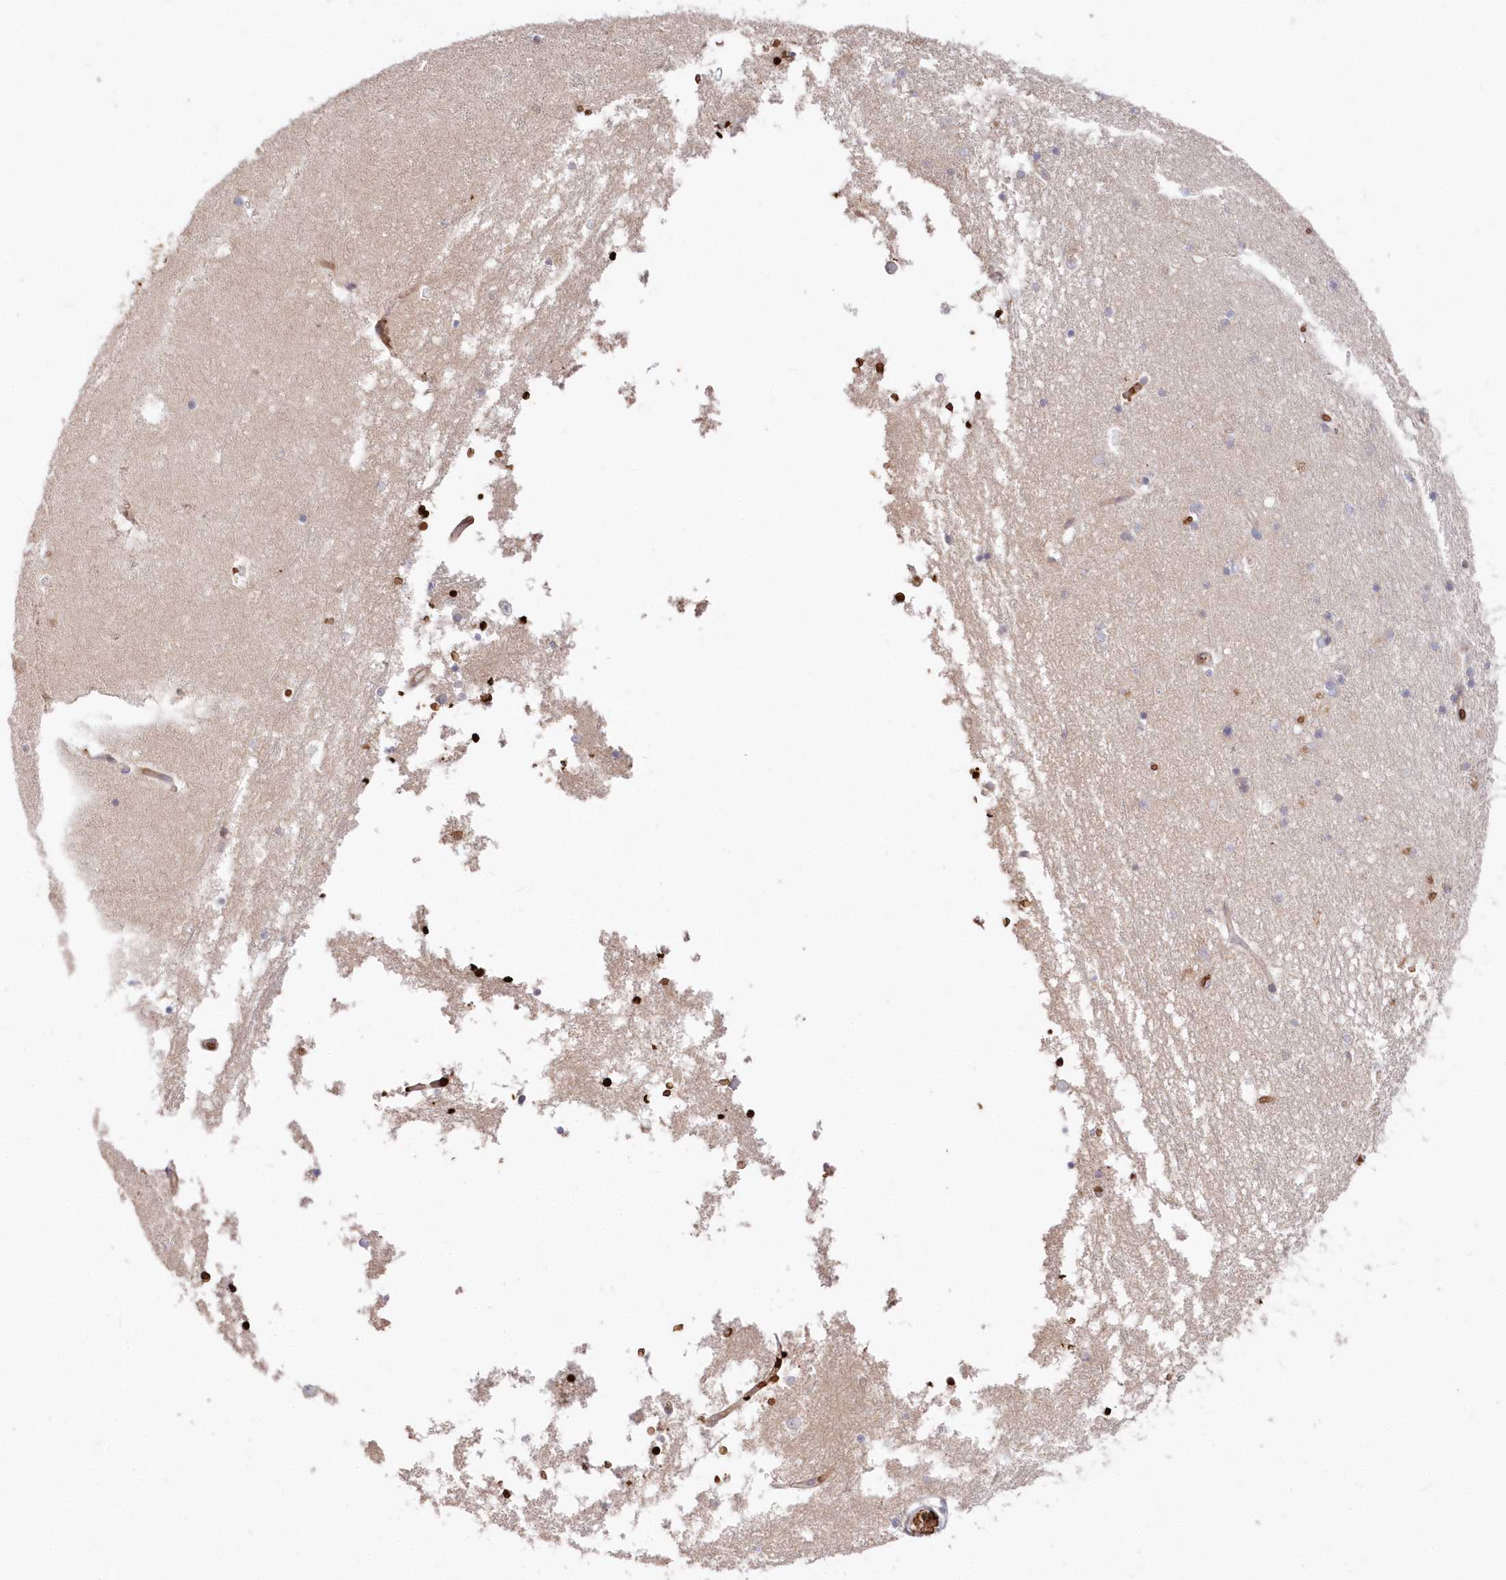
{"staining": {"intensity": "negative", "quantity": "none", "location": "none"}, "tissue": "hippocampus", "cell_type": "Glial cells", "image_type": "normal", "snomed": [{"axis": "morphology", "description": "Normal tissue, NOS"}, {"axis": "topography", "description": "Hippocampus"}], "caption": "Immunohistochemistry (IHC) histopathology image of benign hippocampus: human hippocampus stained with DAB demonstrates no significant protein positivity in glial cells. The staining was performed using DAB (3,3'-diaminobenzidine) to visualize the protein expression in brown, while the nuclei were stained in blue with hematoxylin (Magnification: 20x).", "gene": "SERINC1", "patient": {"sex": "male", "age": 45}}